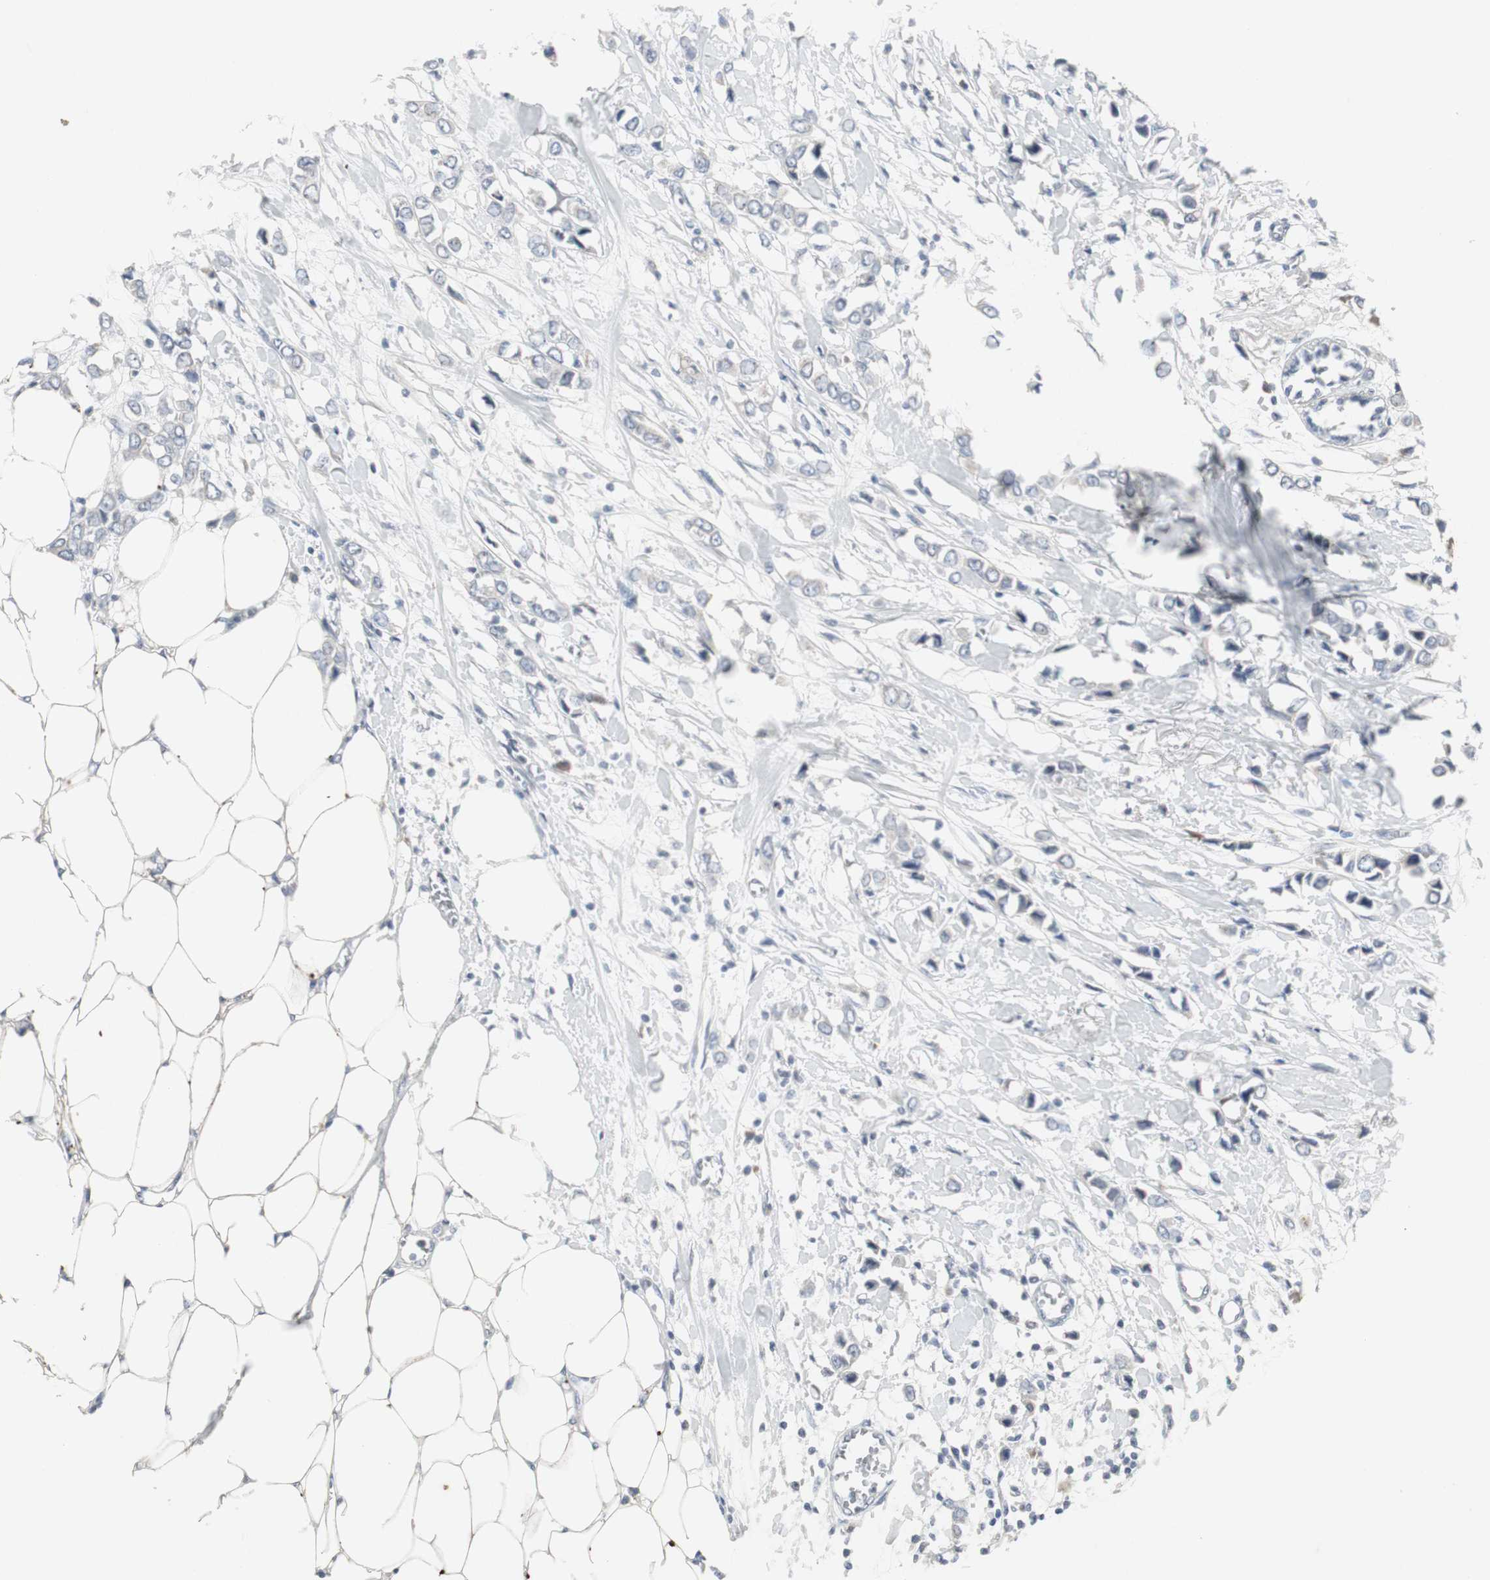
{"staining": {"intensity": "negative", "quantity": "none", "location": "none"}, "tissue": "breast cancer", "cell_type": "Tumor cells", "image_type": "cancer", "snomed": [{"axis": "morphology", "description": "Lobular carcinoma"}, {"axis": "topography", "description": "Breast"}], "caption": "Immunohistochemistry (IHC) of human breast cancer exhibits no staining in tumor cells.", "gene": "ACAA1", "patient": {"sex": "female", "age": 51}}